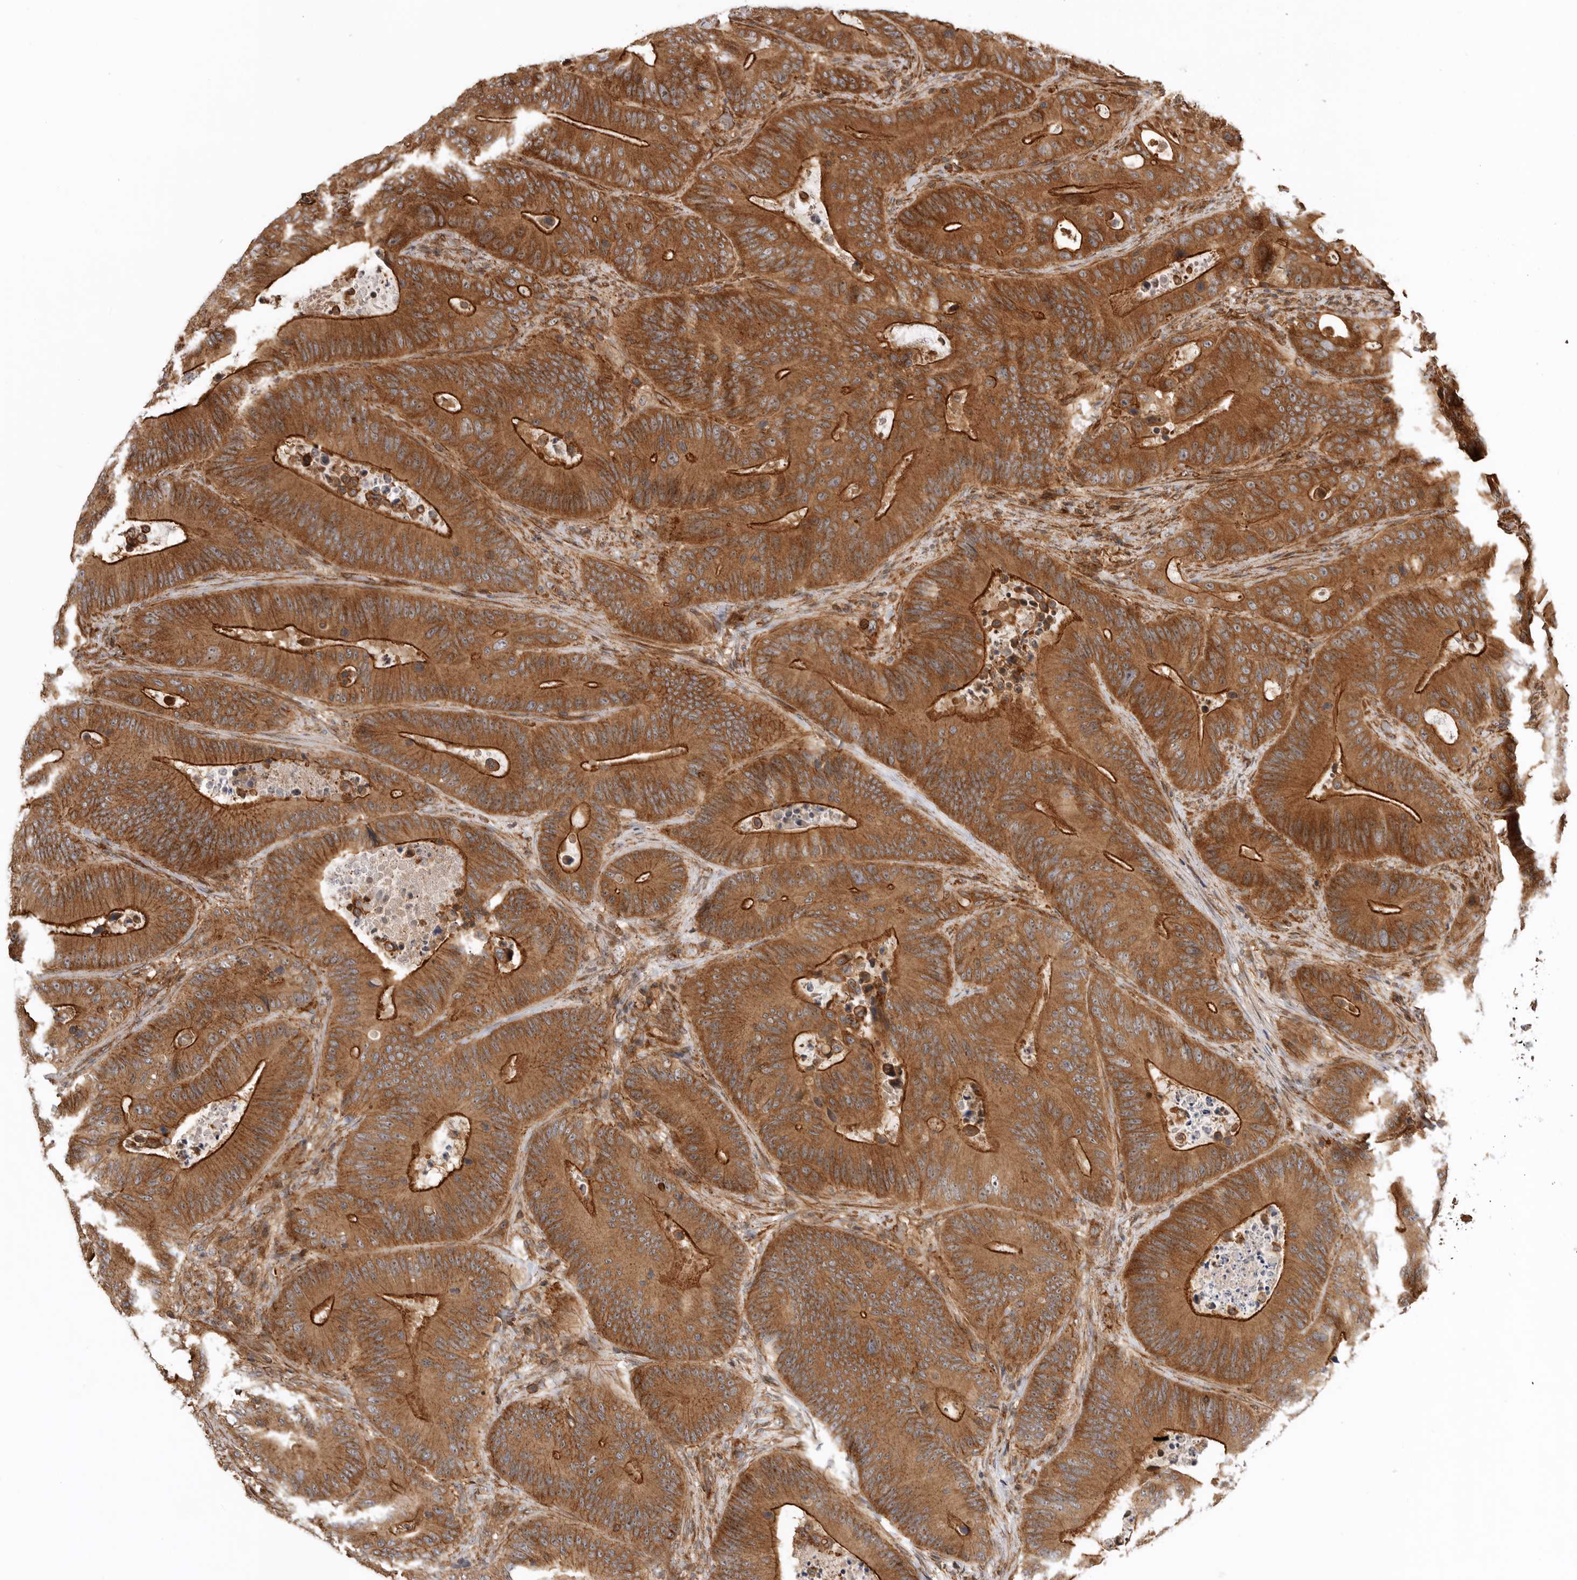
{"staining": {"intensity": "strong", "quantity": ">75%", "location": "cytoplasmic/membranous"}, "tissue": "colorectal cancer", "cell_type": "Tumor cells", "image_type": "cancer", "snomed": [{"axis": "morphology", "description": "Adenocarcinoma, NOS"}, {"axis": "topography", "description": "Colon"}], "caption": "A micrograph of human adenocarcinoma (colorectal) stained for a protein exhibits strong cytoplasmic/membranous brown staining in tumor cells.", "gene": "GPATCH2", "patient": {"sex": "male", "age": 83}}